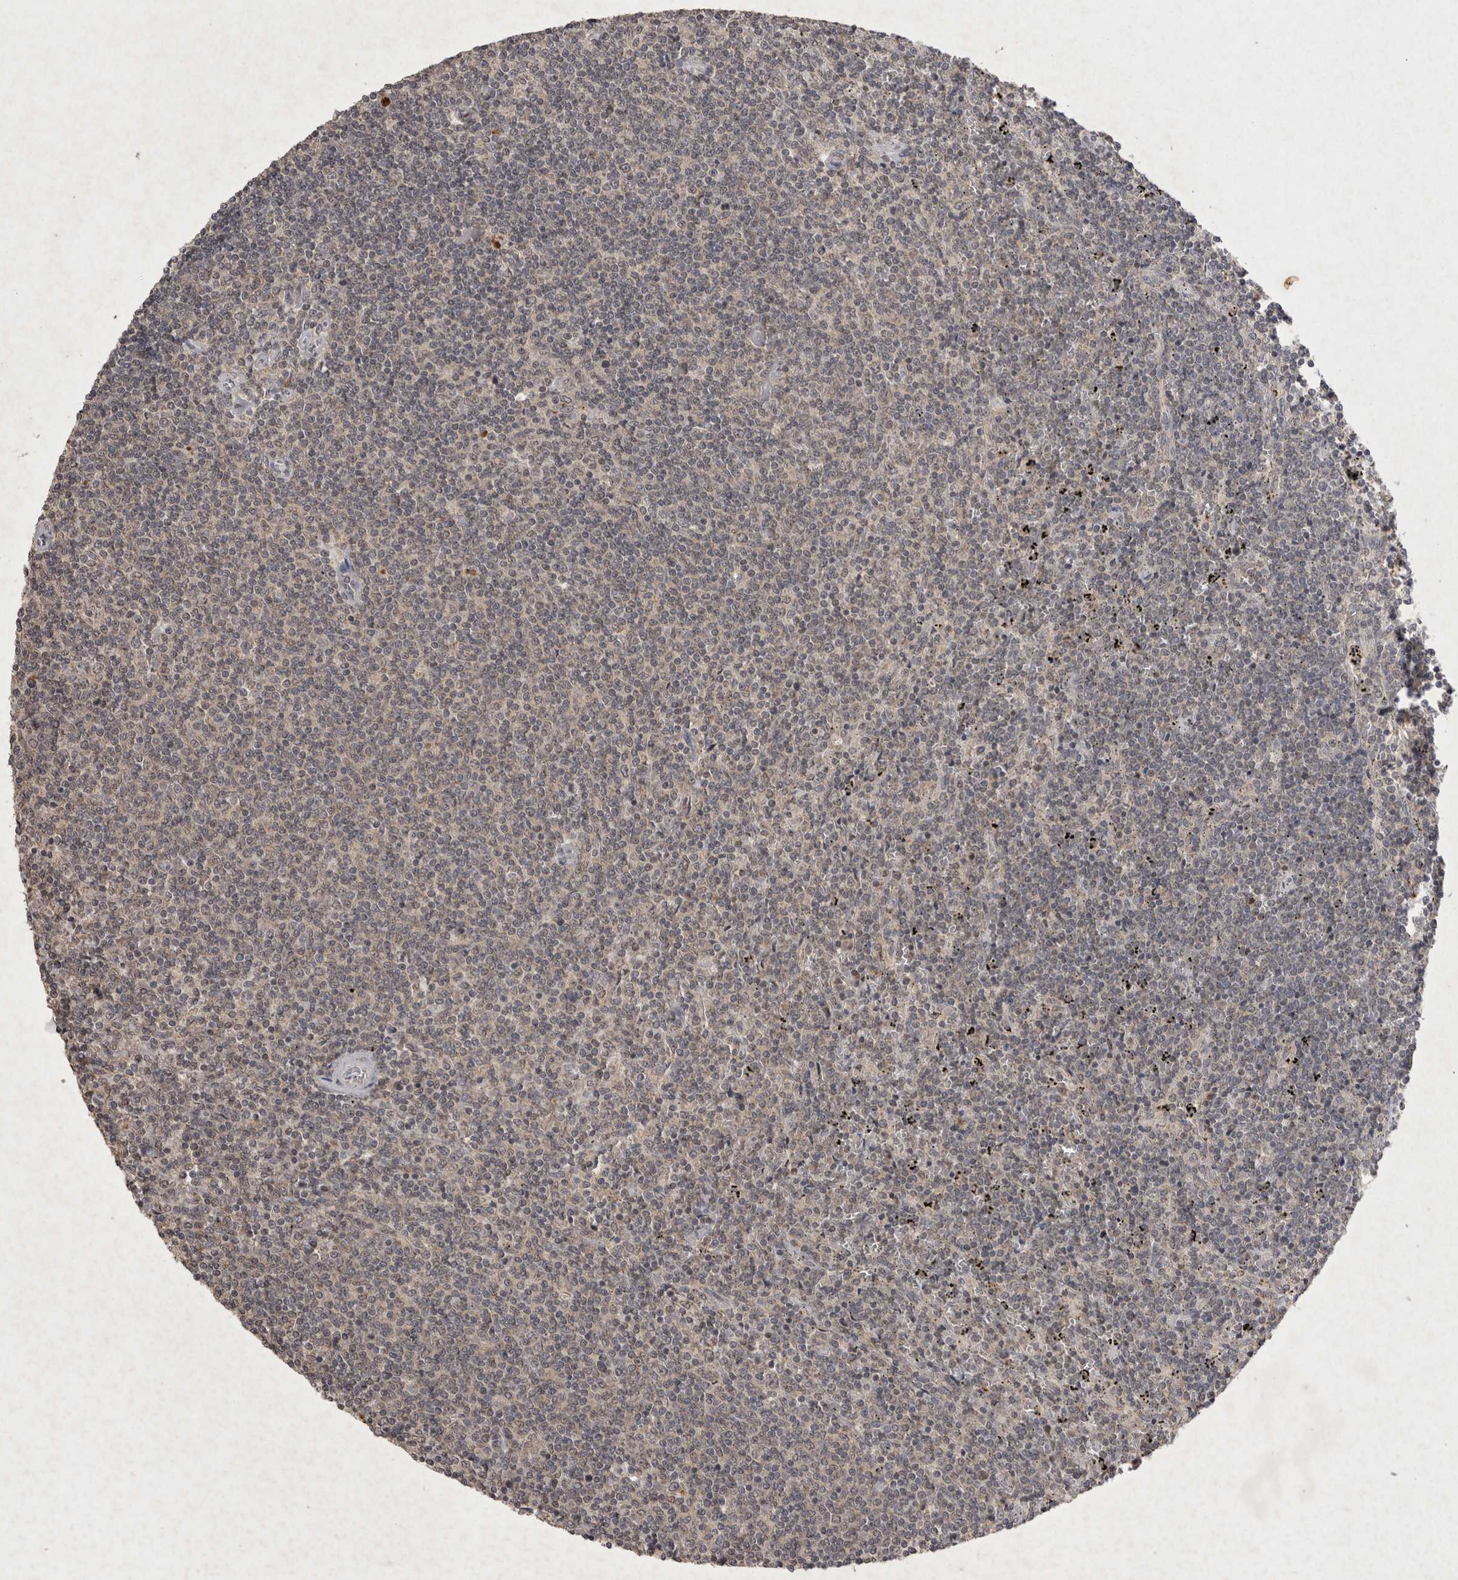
{"staining": {"intensity": "negative", "quantity": "none", "location": "none"}, "tissue": "lymphoma", "cell_type": "Tumor cells", "image_type": "cancer", "snomed": [{"axis": "morphology", "description": "Malignant lymphoma, non-Hodgkin's type, Low grade"}, {"axis": "topography", "description": "Spleen"}], "caption": "An immunohistochemistry micrograph of malignant lymphoma, non-Hodgkin's type (low-grade) is shown. There is no staining in tumor cells of malignant lymphoma, non-Hodgkin's type (low-grade). Nuclei are stained in blue.", "gene": "APLNR", "patient": {"sex": "female", "age": 50}}